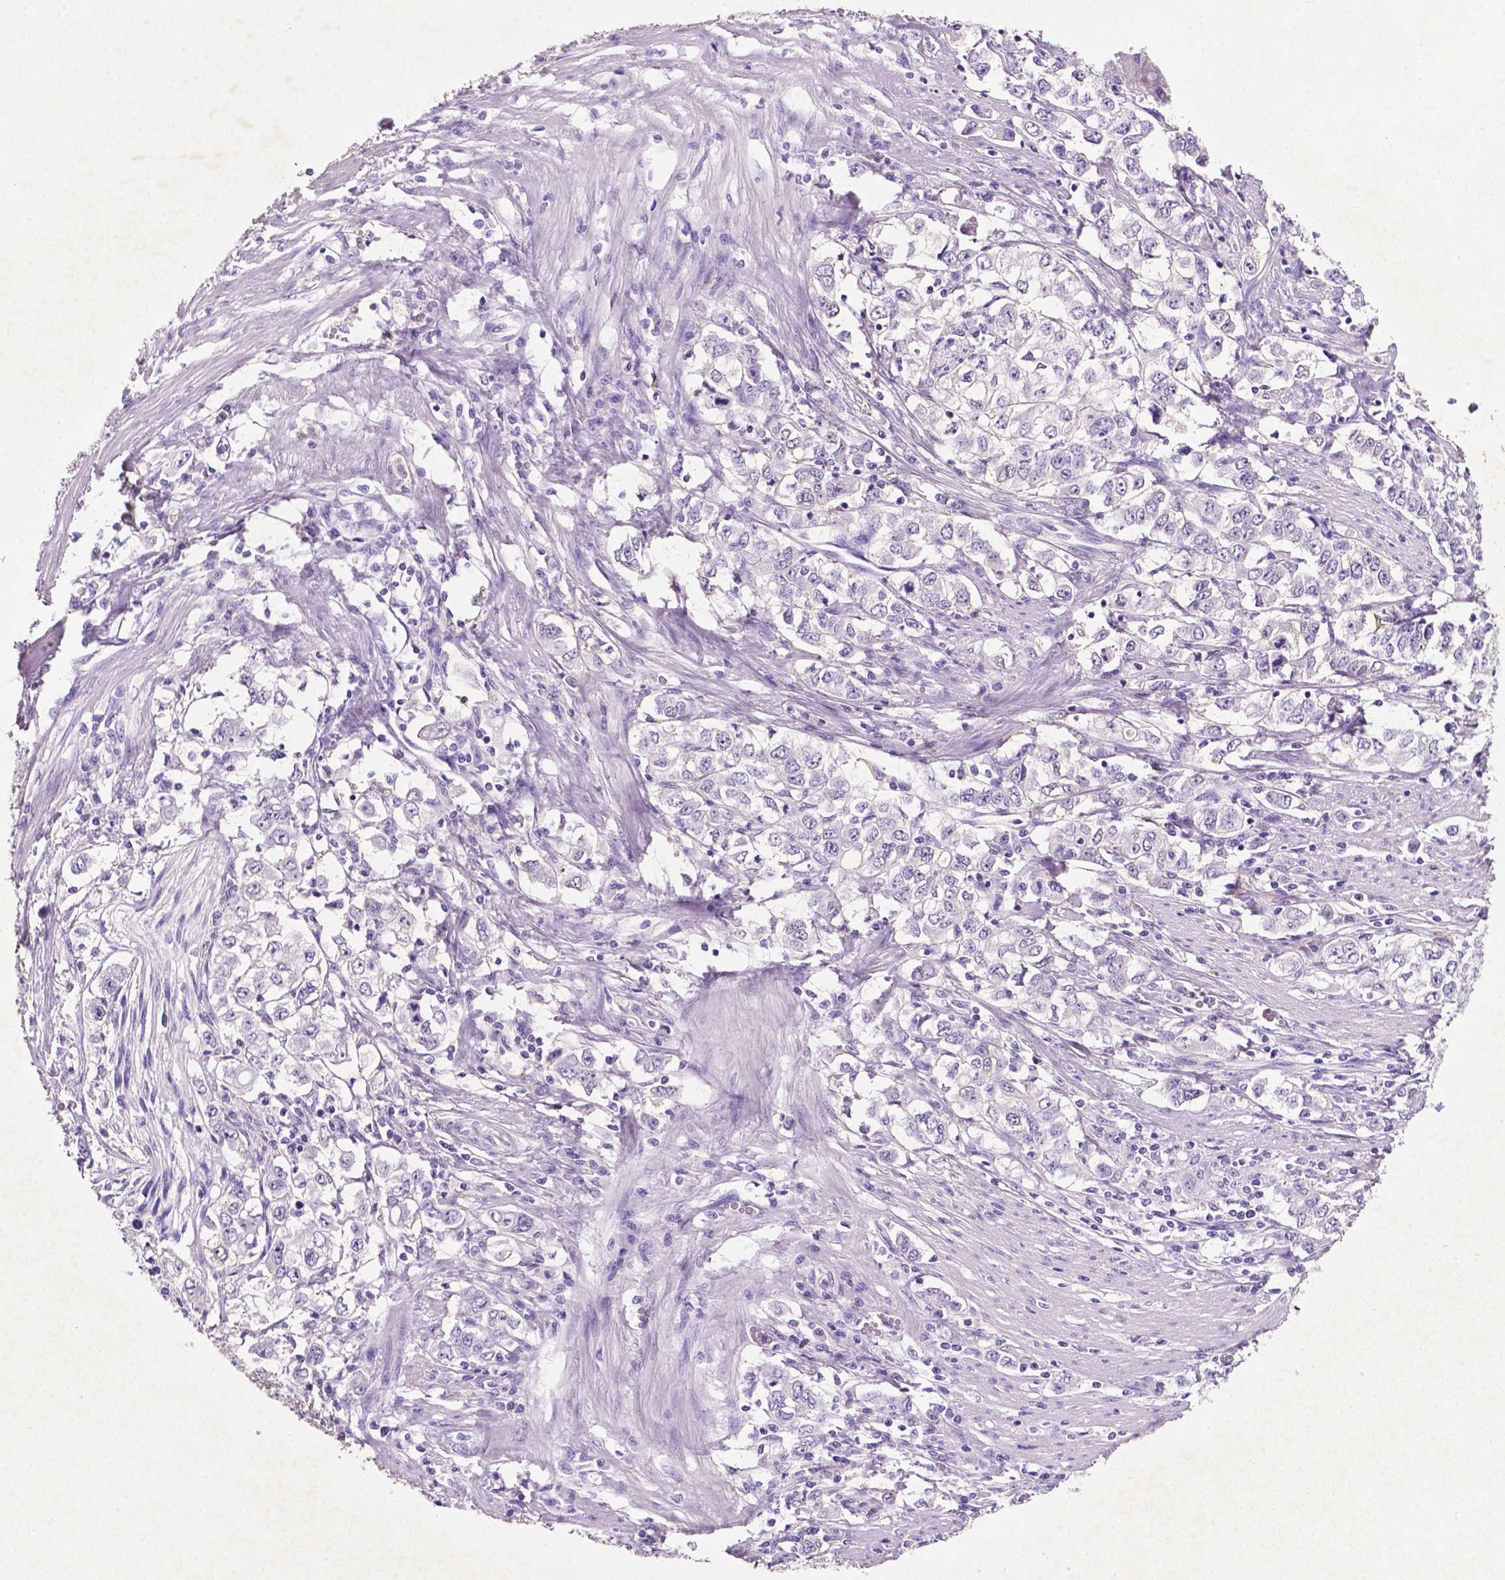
{"staining": {"intensity": "negative", "quantity": "none", "location": "none"}, "tissue": "stomach cancer", "cell_type": "Tumor cells", "image_type": "cancer", "snomed": [{"axis": "morphology", "description": "Adenocarcinoma, NOS"}, {"axis": "topography", "description": "Stomach, lower"}], "caption": "An IHC photomicrograph of adenocarcinoma (stomach) is shown. There is no staining in tumor cells of adenocarcinoma (stomach).", "gene": "C18orf21", "patient": {"sex": "female", "age": 72}}